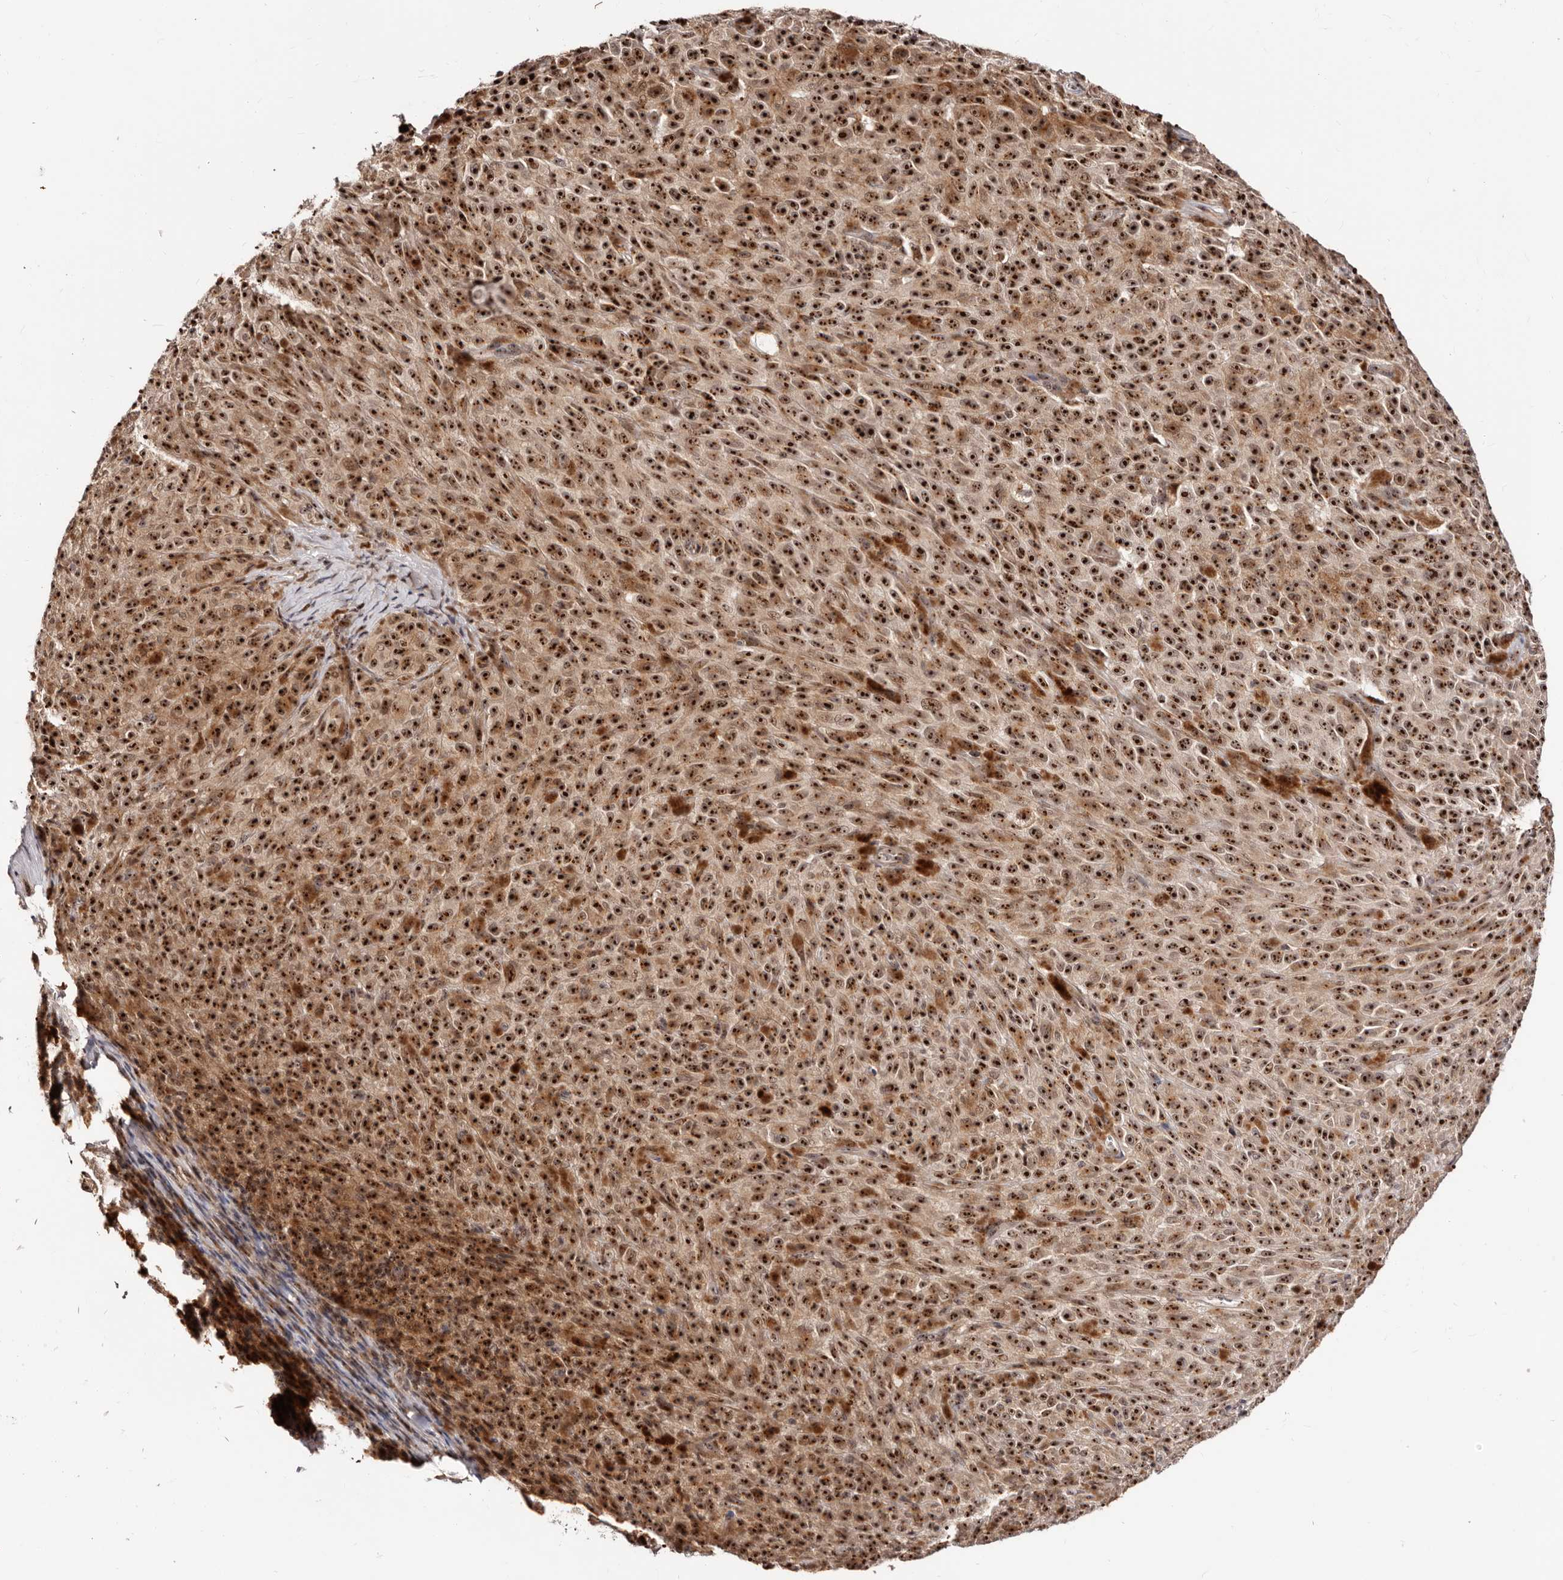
{"staining": {"intensity": "strong", "quantity": ">75%", "location": "cytoplasmic/membranous,nuclear"}, "tissue": "melanoma", "cell_type": "Tumor cells", "image_type": "cancer", "snomed": [{"axis": "morphology", "description": "Malignant melanoma, NOS"}, {"axis": "topography", "description": "Skin"}], "caption": "Malignant melanoma stained with IHC reveals strong cytoplasmic/membranous and nuclear expression in about >75% of tumor cells.", "gene": "APOL6", "patient": {"sex": "female", "age": 82}}